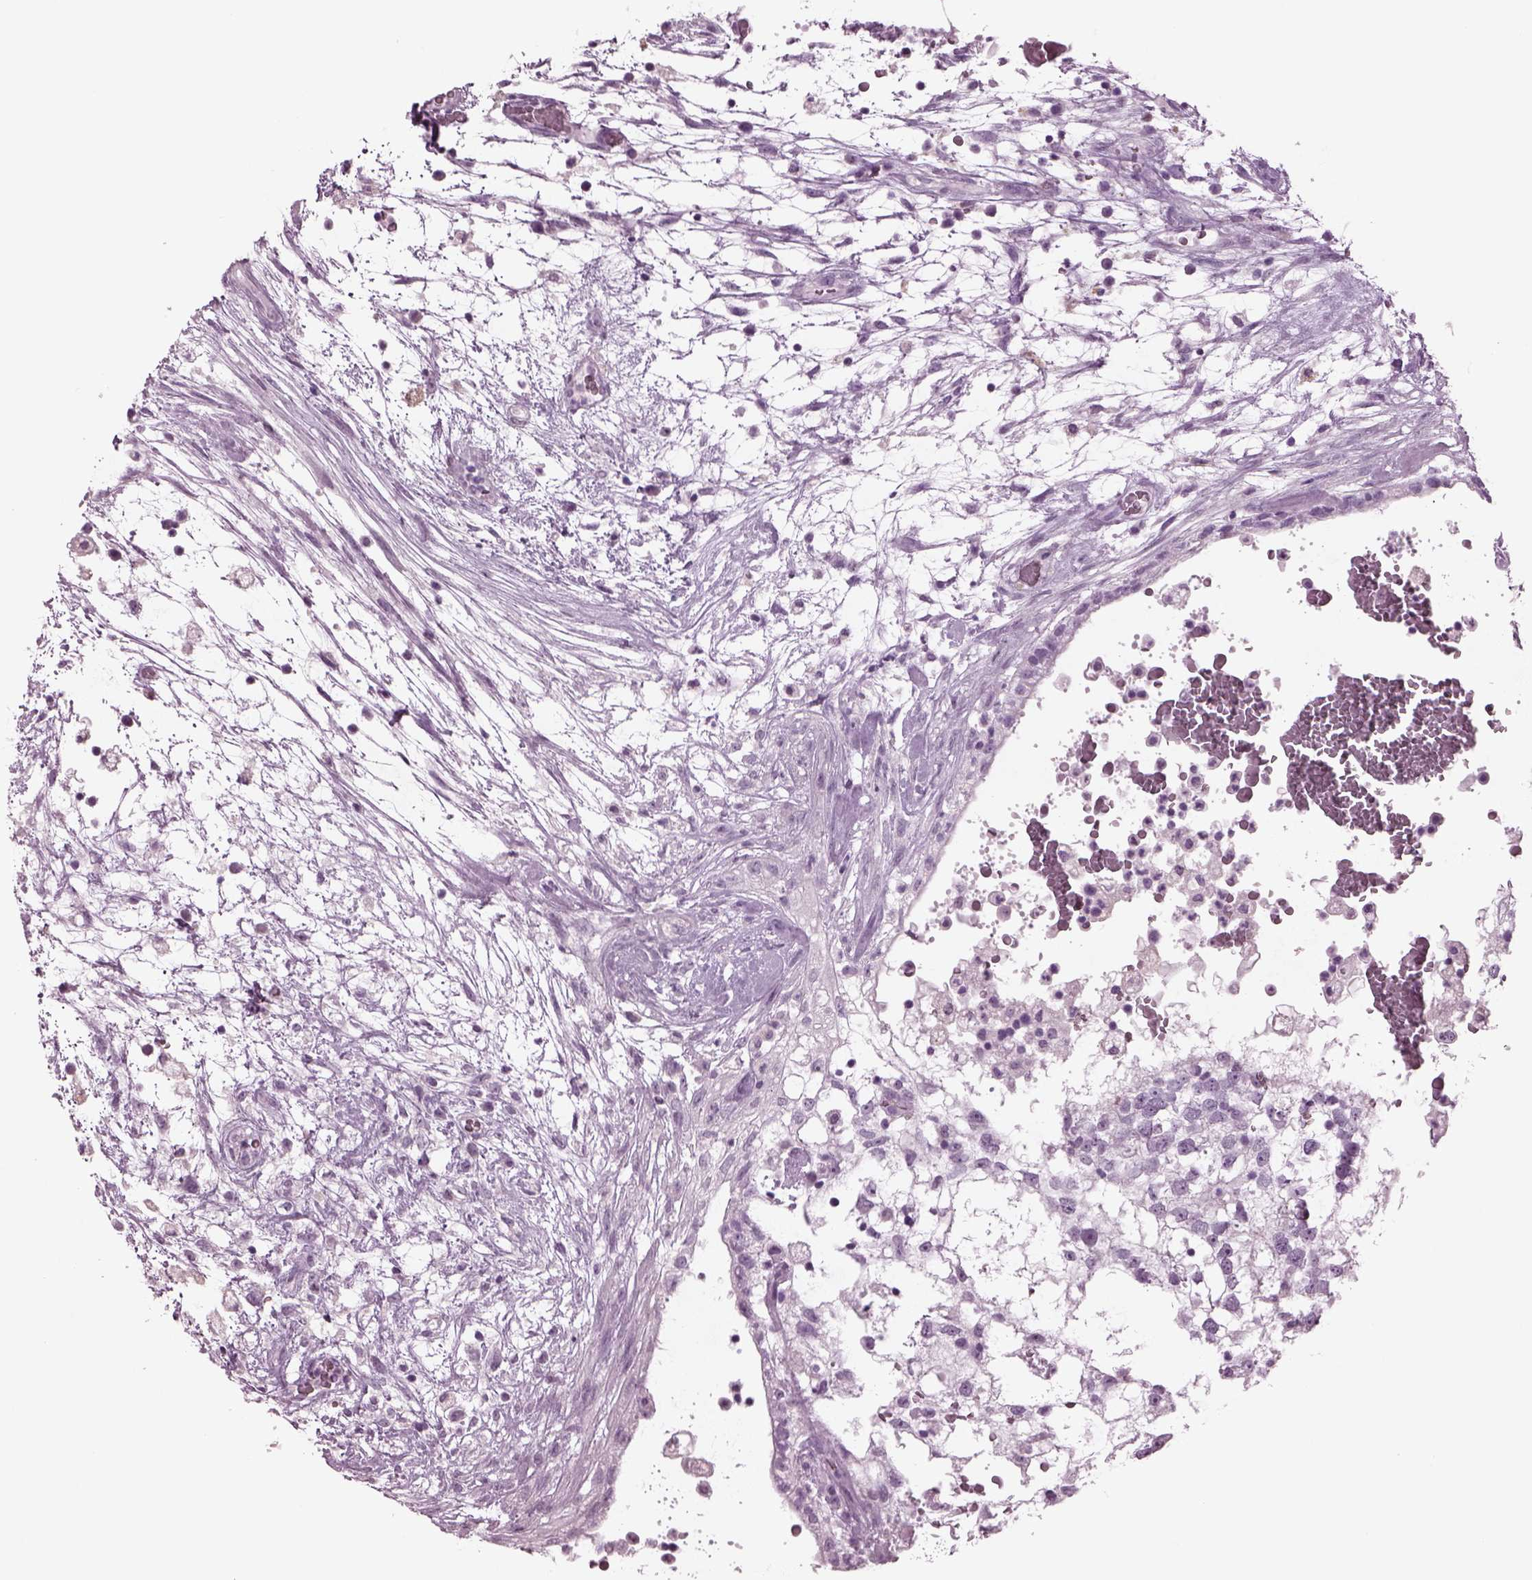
{"staining": {"intensity": "negative", "quantity": "none", "location": "none"}, "tissue": "testis cancer", "cell_type": "Tumor cells", "image_type": "cancer", "snomed": [{"axis": "morphology", "description": "Normal tissue, NOS"}, {"axis": "morphology", "description": "Carcinoma, Embryonal, NOS"}, {"axis": "topography", "description": "Testis"}], "caption": "There is no significant positivity in tumor cells of embryonal carcinoma (testis).", "gene": "TPPP2", "patient": {"sex": "male", "age": 32}}